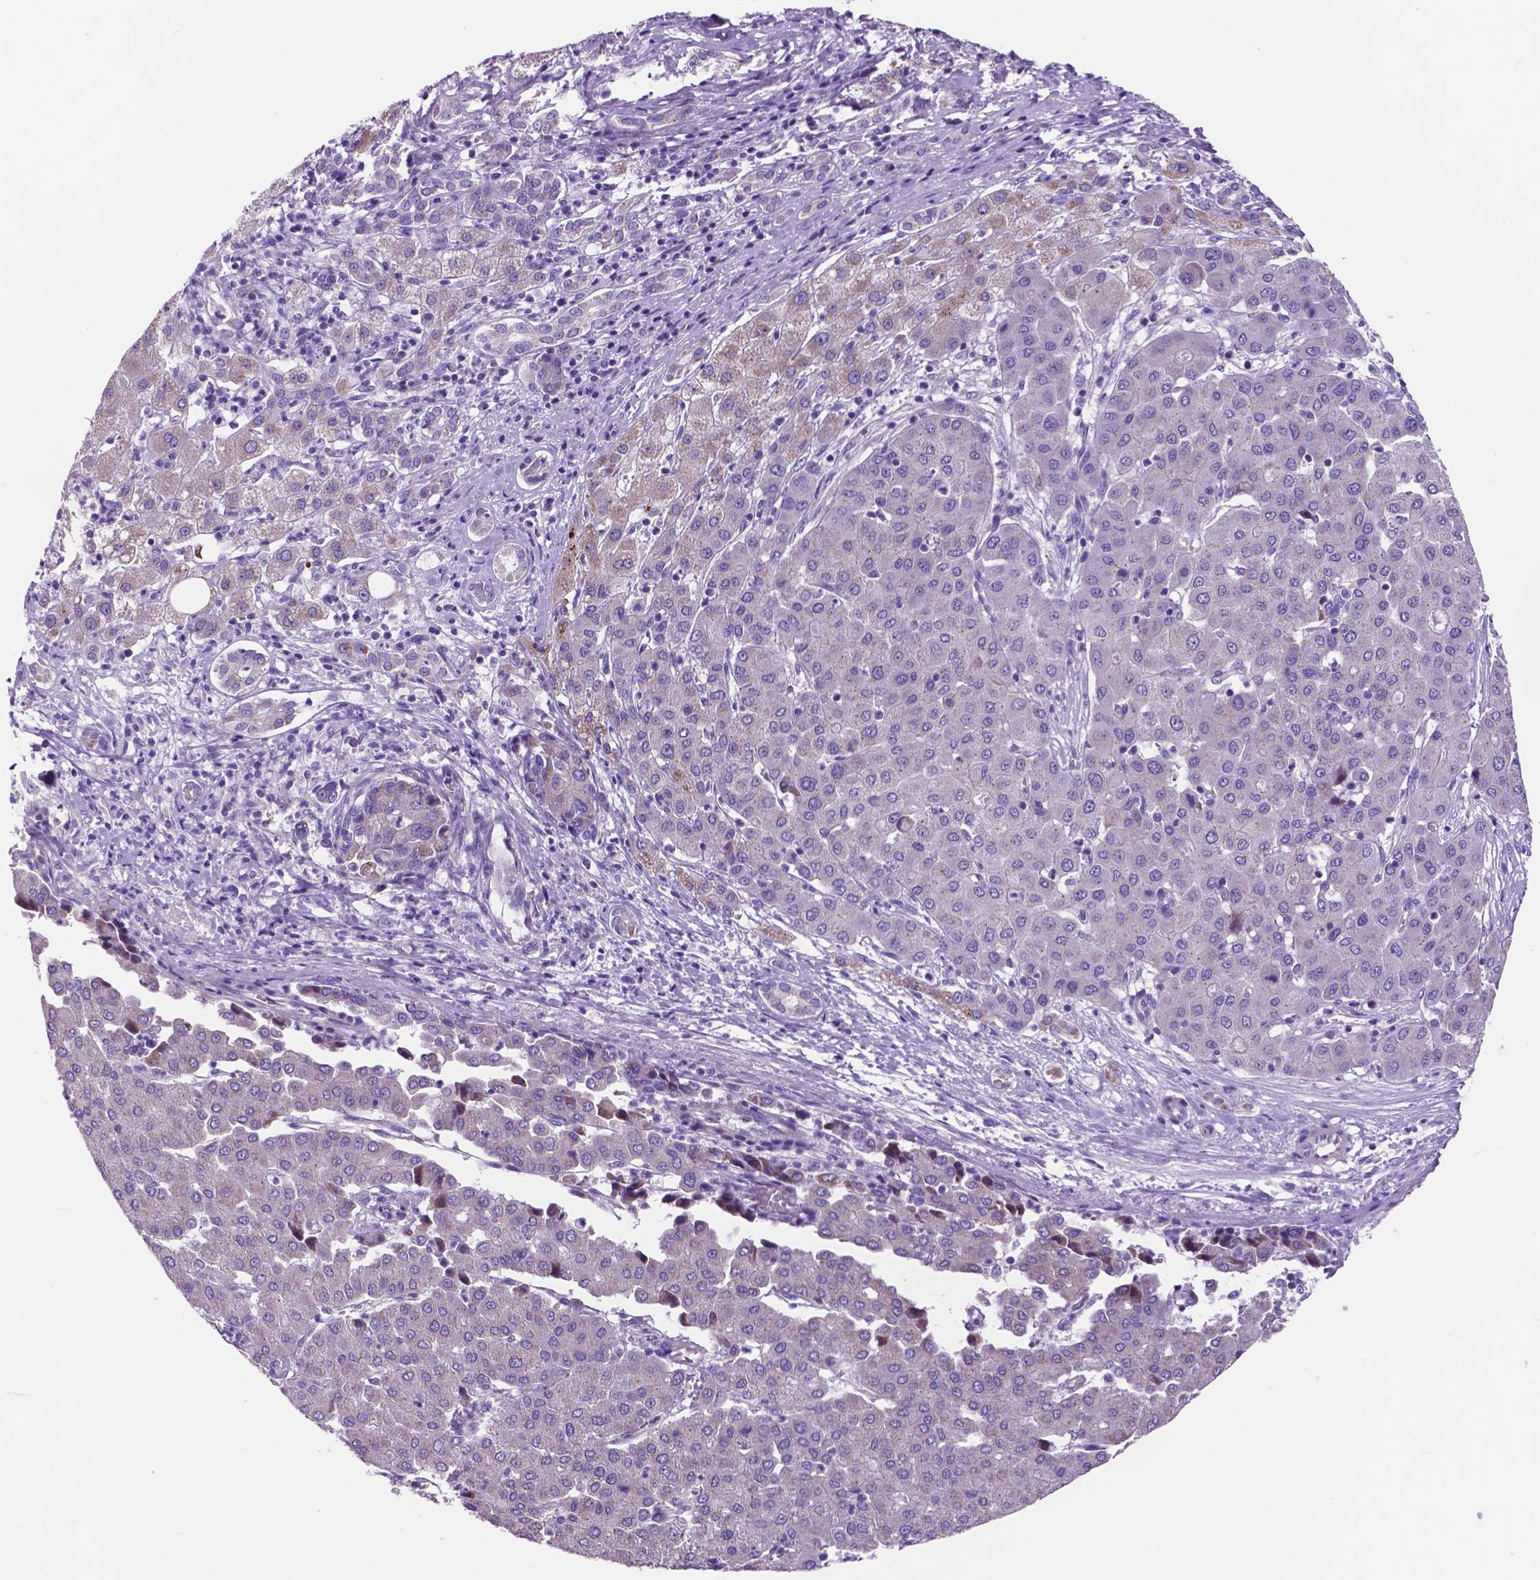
{"staining": {"intensity": "negative", "quantity": "none", "location": "none"}, "tissue": "liver cancer", "cell_type": "Tumor cells", "image_type": "cancer", "snomed": [{"axis": "morphology", "description": "Carcinoma, Hepatocellular, NOS"}, {"axis": "topography", "description": "Liver"}], "caption": "There is no significant staining in tumor cells of liver hepatocellular carcinoma.", "gene": "TMEM121B", "patient": {"sex": "male", "age": 65}}